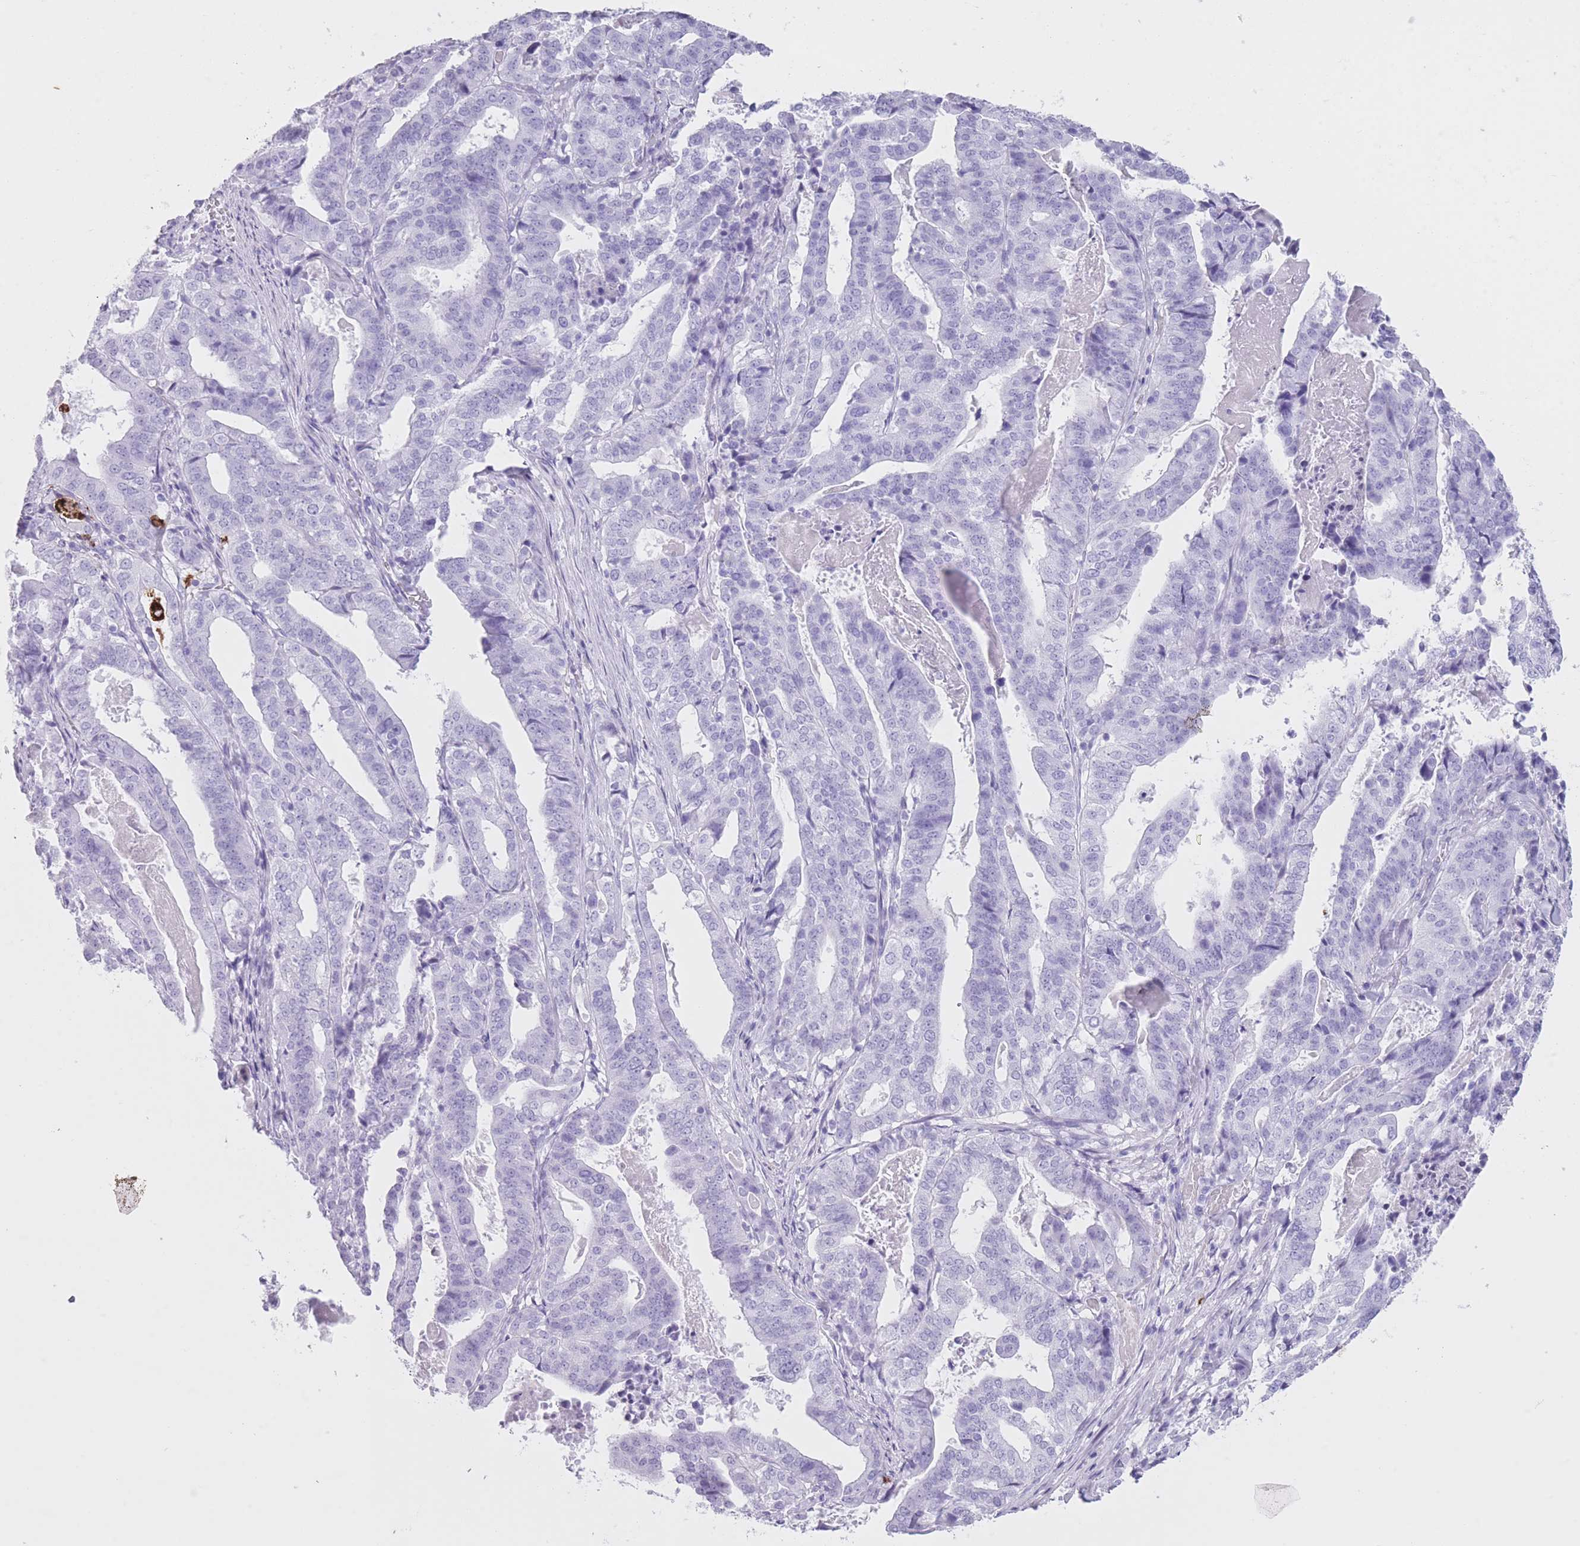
{"staining": {"intensity": "negative", "quantity": "none", "location": "none"}, "tissue": "stomach cancer", "cell_type": "Tumor cells", "image_type": "cancer", "snomed": [{"axis": "morphology", "description": "Adenocarcinoma, NOS"}, {"axis": "topography", "description": "Stomach"}], "caption": "Human stomach adenocarcinoma stained for a protein using immunohistochemistry displays no staining in tumor cells.", "gene": "OR4F21", "patient": {"sex": "male", "age": 48}}